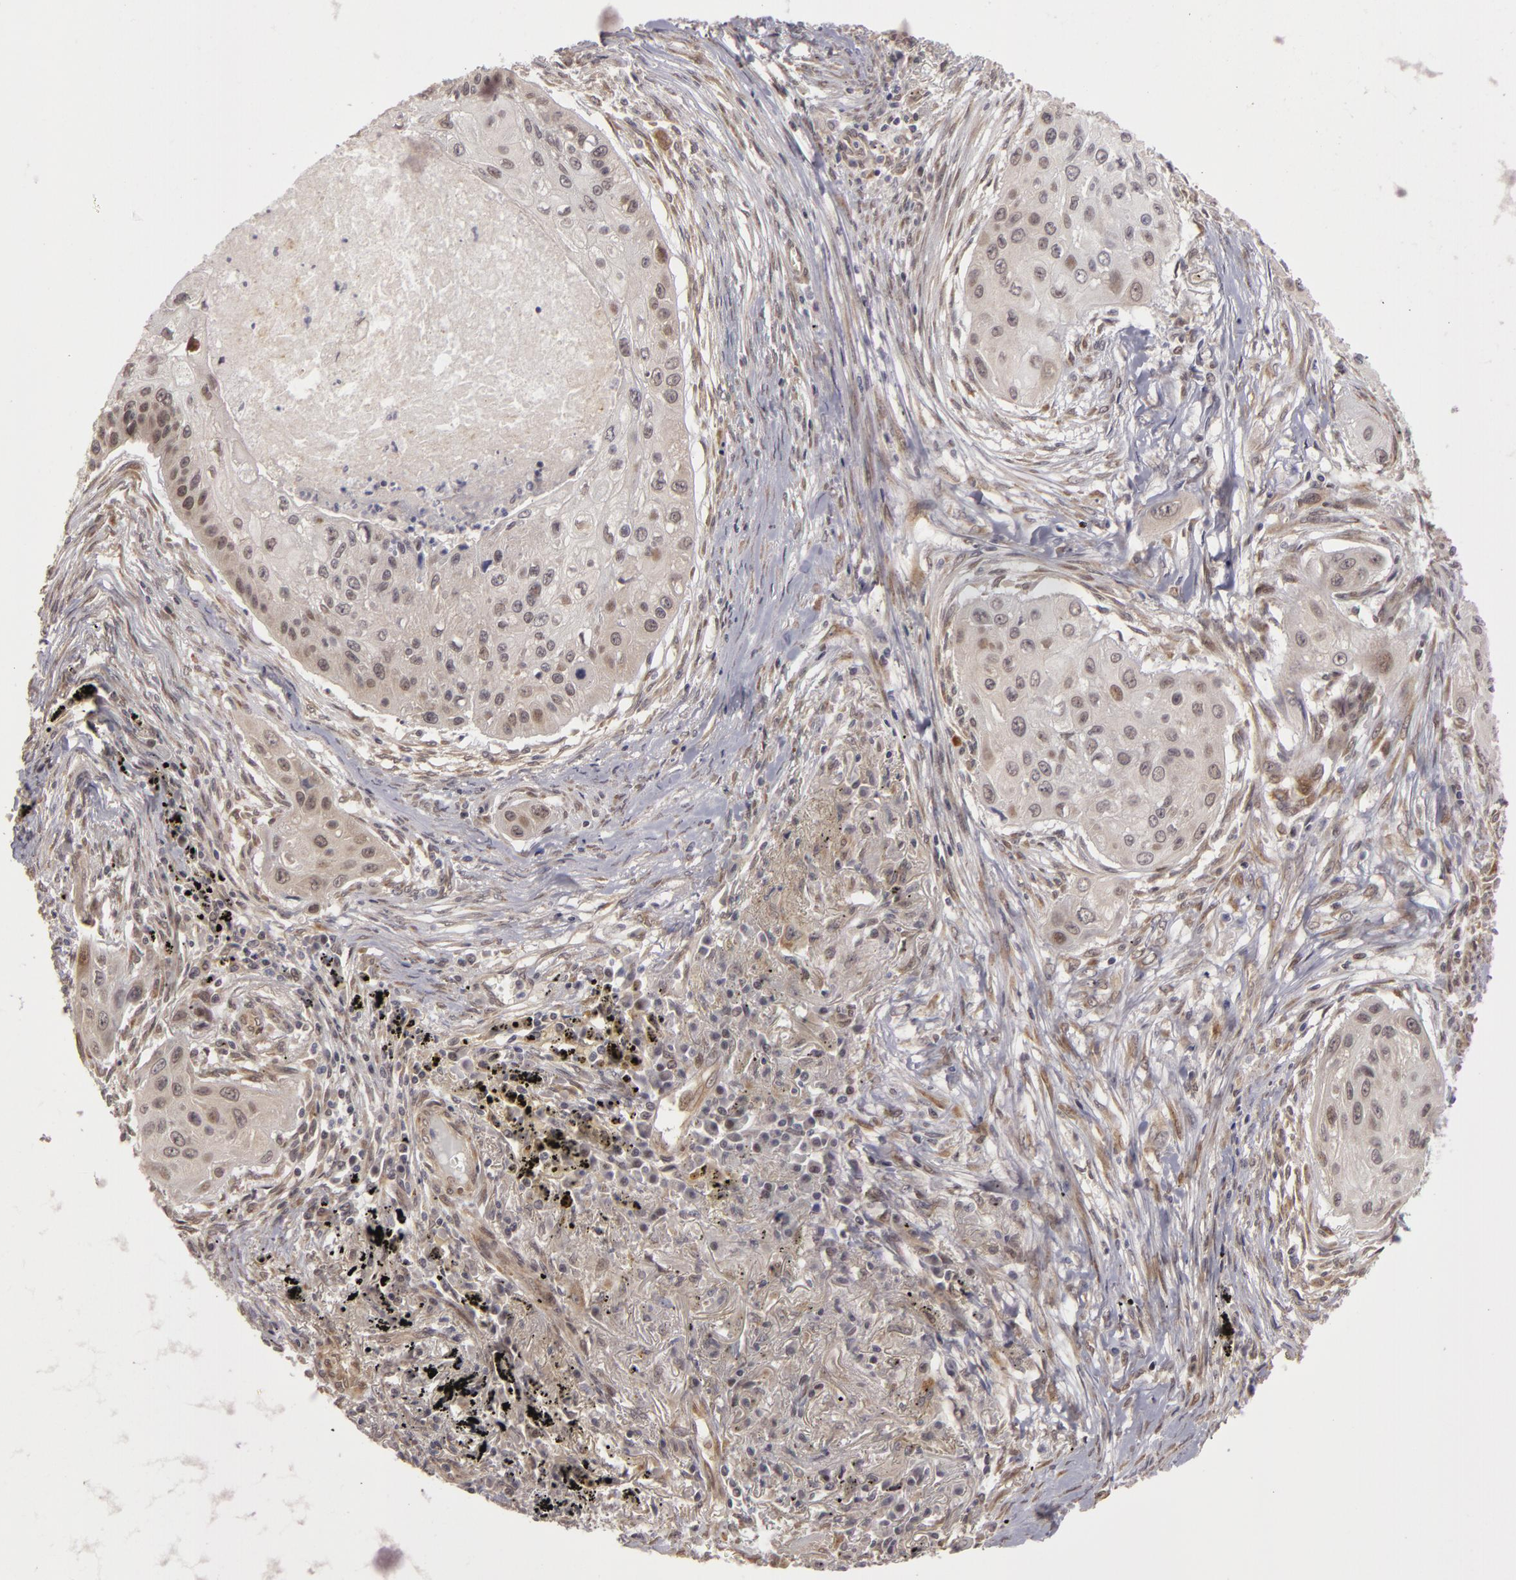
{"staining": {"intensity": "weak", "quantity": "<25%", "location": "nuclear"}, "tissue": "lung cancer", "cell_type": "Tumor cells", "image_type": "cancer", "snomed": [{"axis": "morphology", "description": "Squamous cell carcinoma, NOS"}, {"axis": "topography", "description": "Lung"}], "caption": "DAB (3,3'-diaminobenzidine) immunohistochemical staining of lung cancer exhibits no significant staining in tumor cells.", "gene": "ZNF133", "patient": {"sex": "male", "age": 71}}